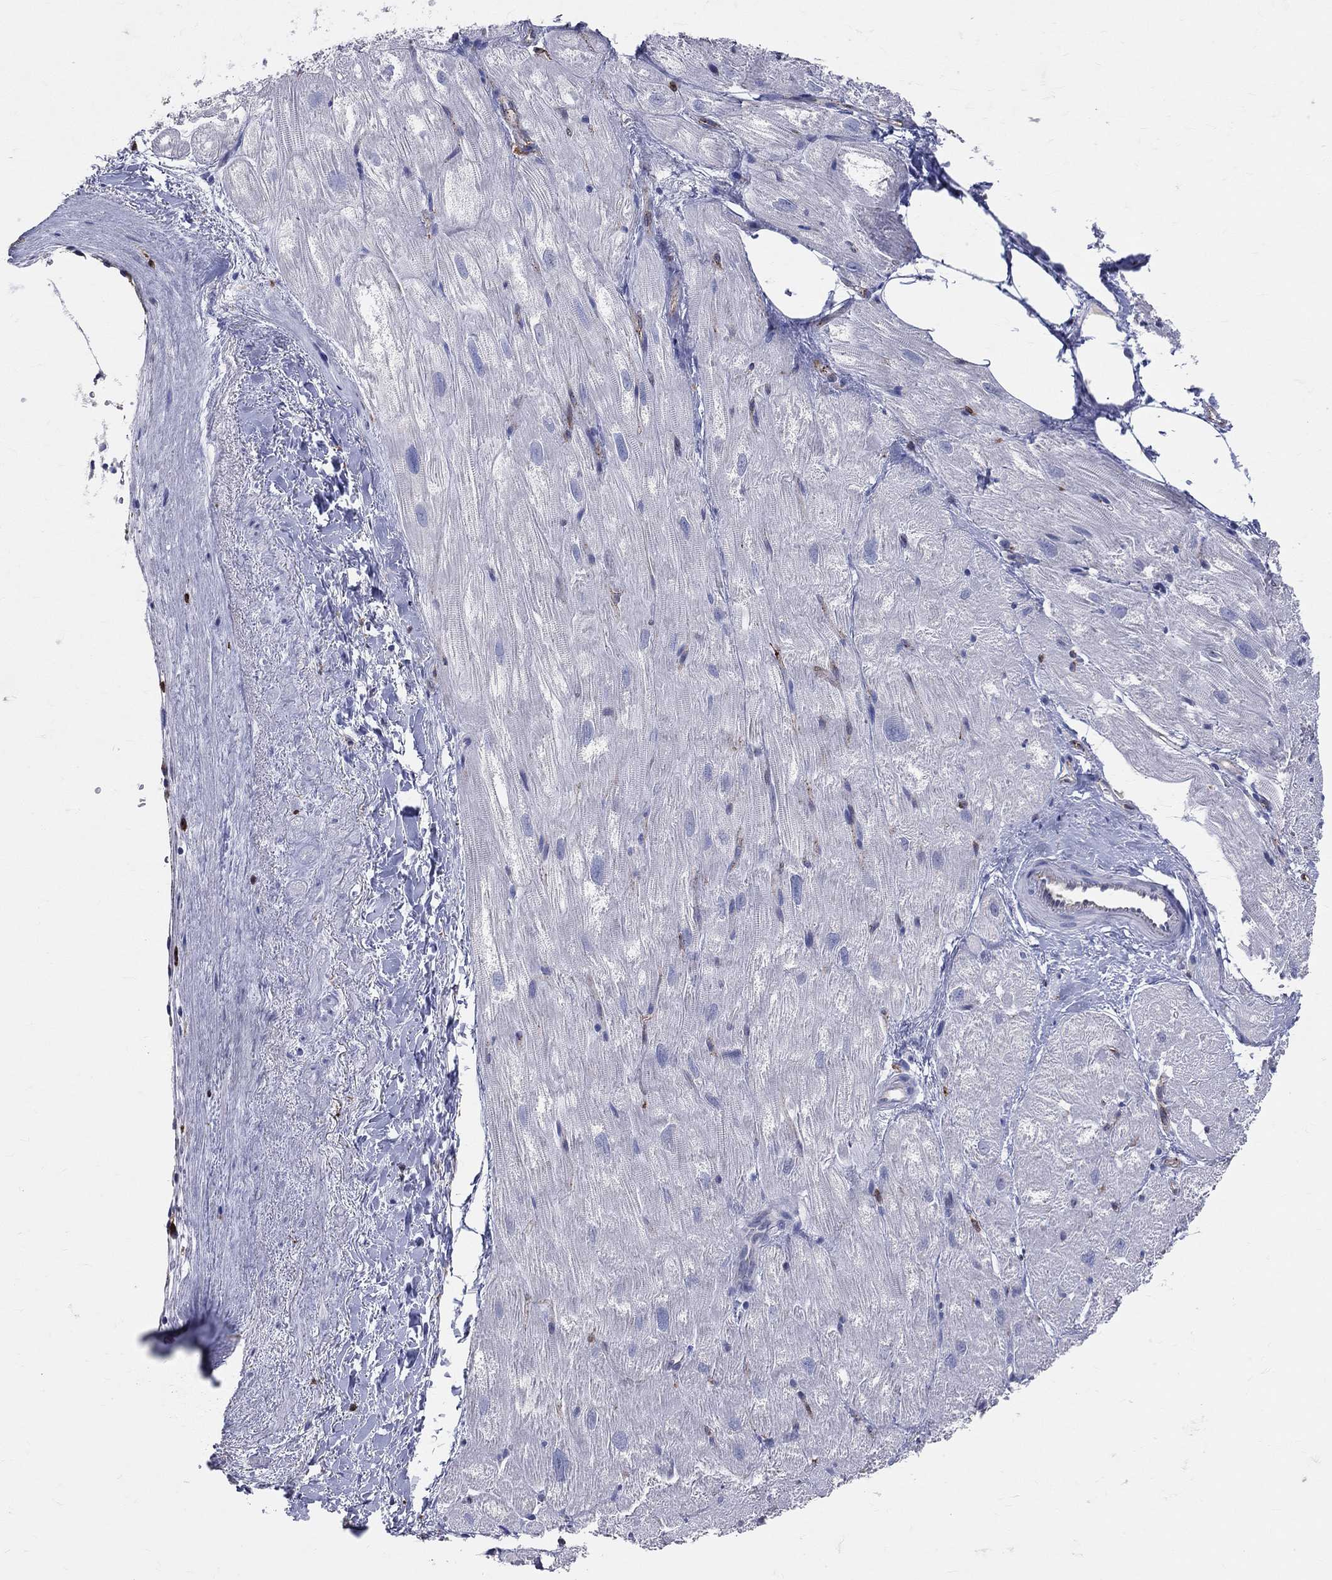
{"staining": {"intensity": "negative", "quantity": "none", "location": "none"}, "tissue": "heart muscle", "cell_type": "Cardiomyocytes", "image_type": "normal", "snomed": [{"axis": "morphology", "description": "Normal tissue, NOS"}, {"axis": "topography", "description": "Heart"}], "caption": "IHC histopathology image of normal human heart muscle stained for a protein (brown), which reveals no staining in cardiomyocytes.", "gene": "CD74", "patient": {"sex": "male", "age": 62}}